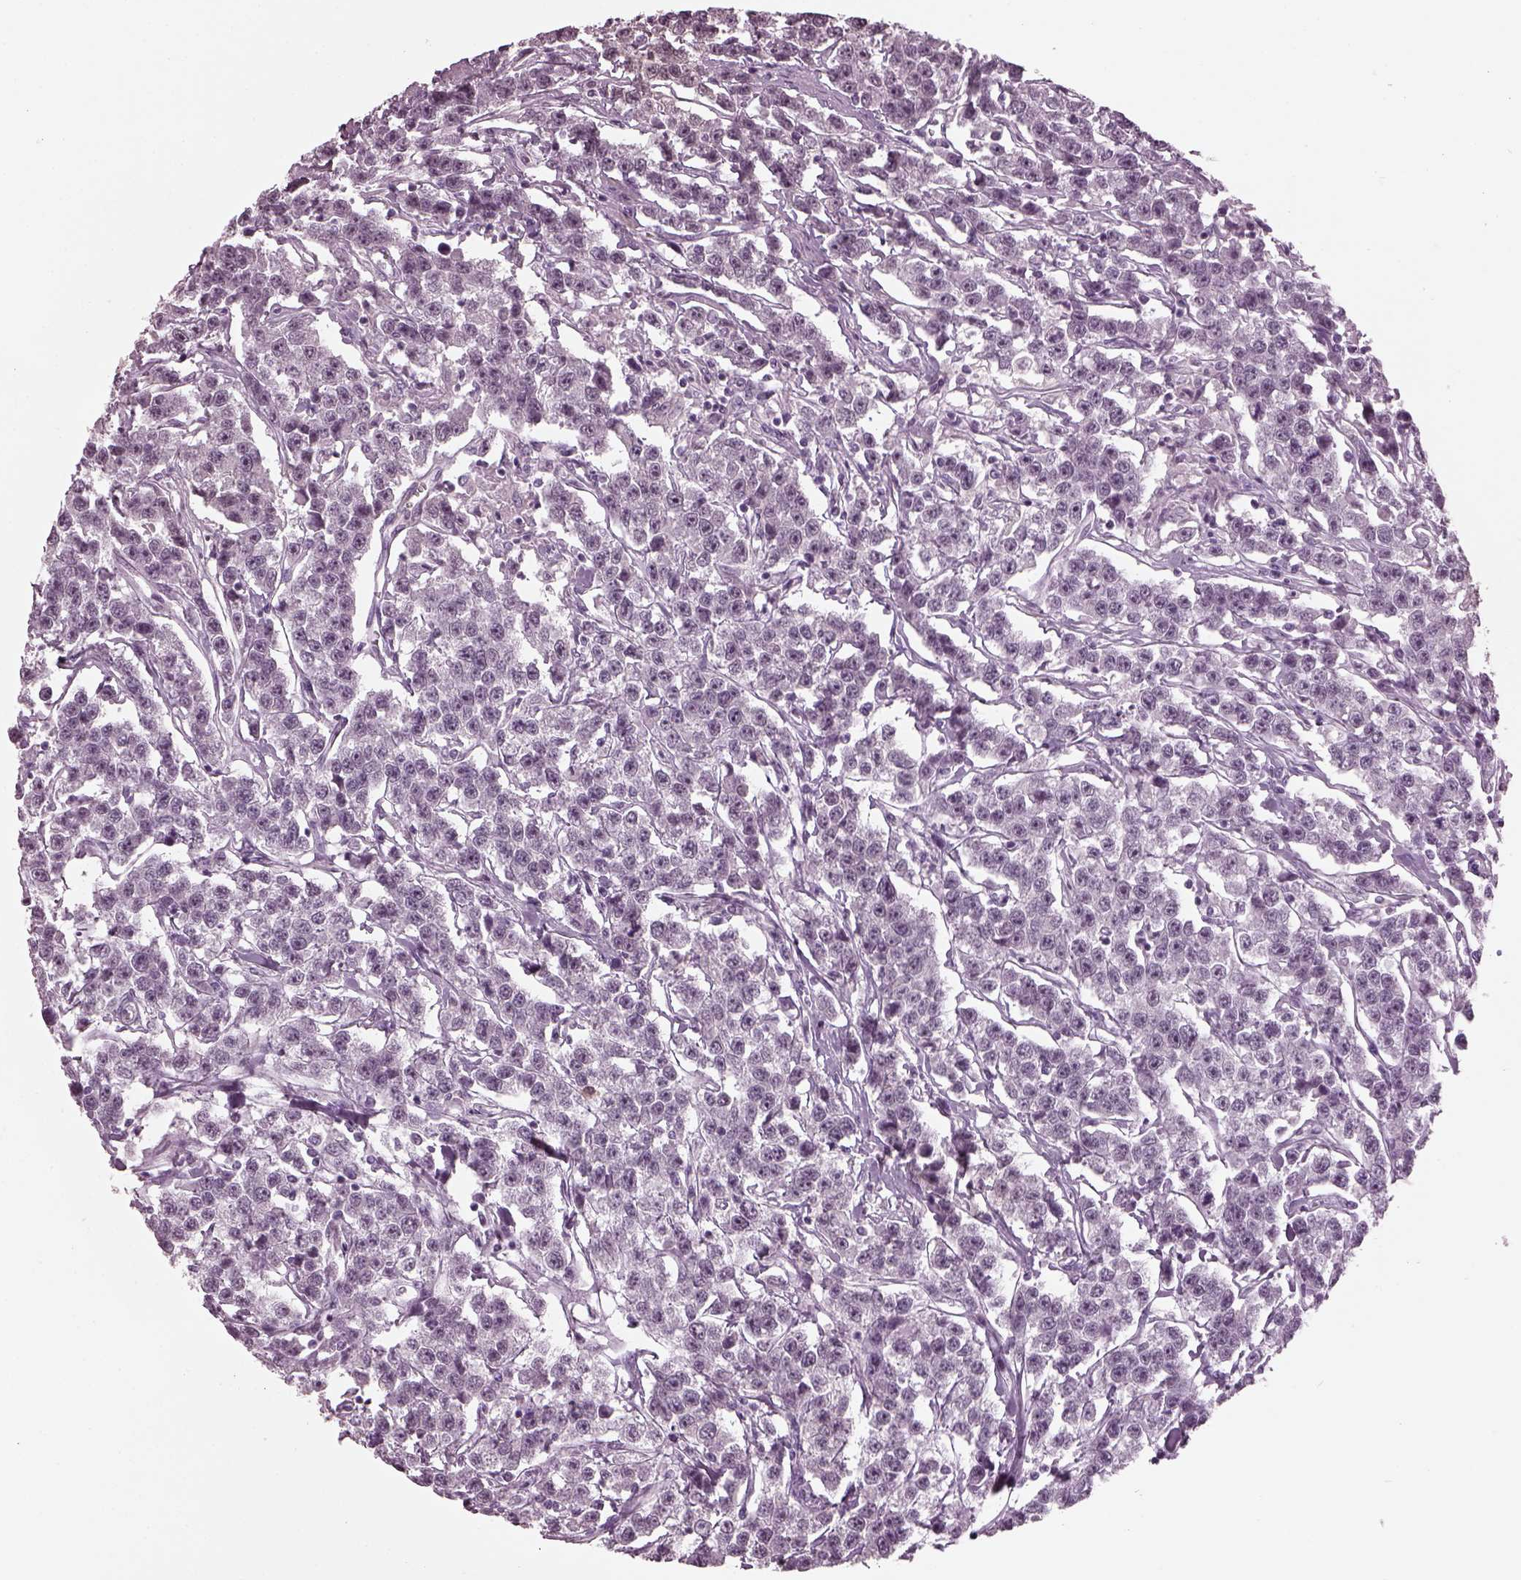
{"staining": {"intensity": "negative", "quantity": "none", "location": "none"}, "tissue": "testis cancer", "cell_type": "Tumor cells", "image_type": "cancer", "snomed": [{"axis": "morphology", "description": "Seminoma, NOS"}, {"axis": "topography", "description": "Testis"}], "caption": "Testis cancer (seminoma) was stained to show a protein in brown. There is no significant expression in tumor cells.", "gene": "SLC6A17", "patient": {"sex": "male", "age": 59}}